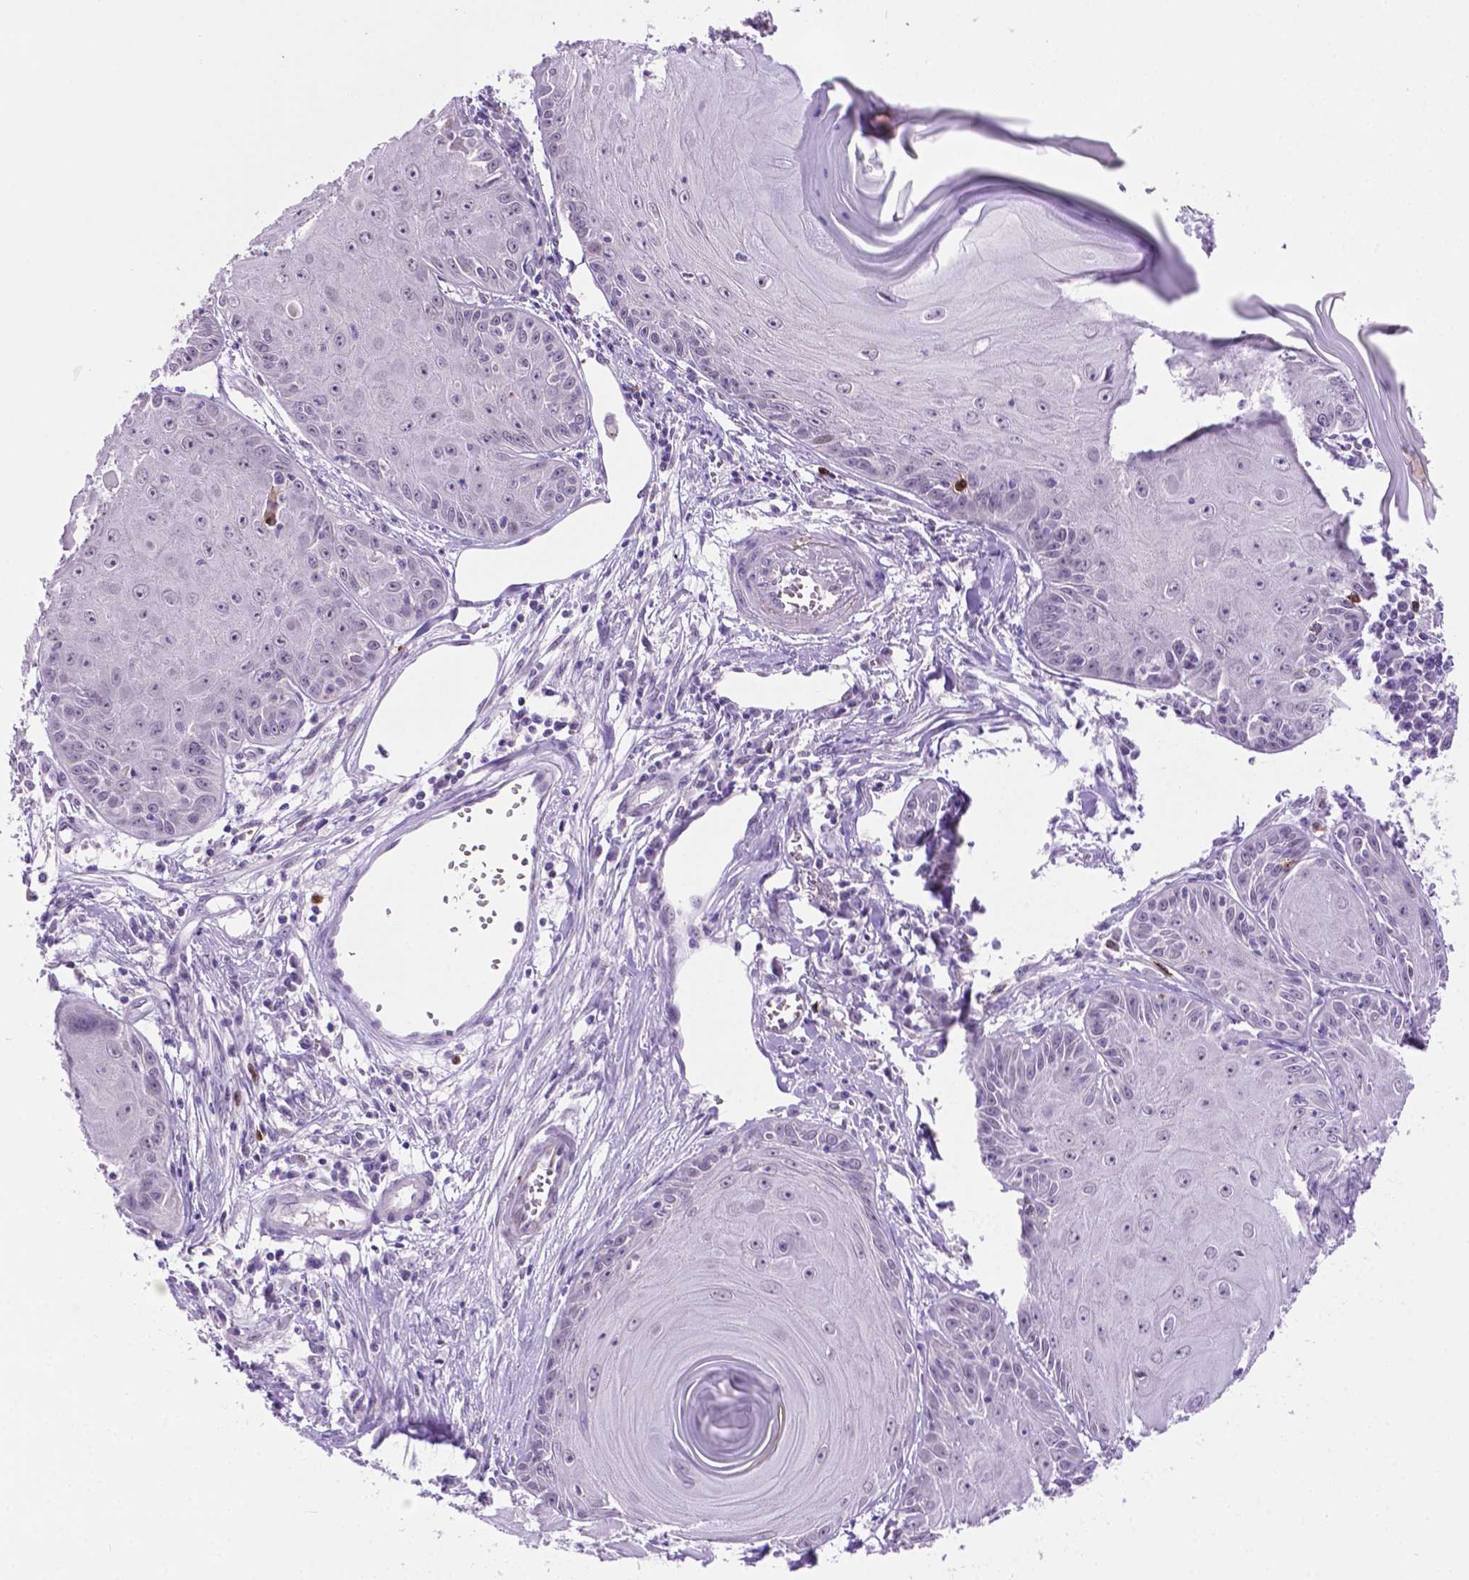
{"staining": {"intensity": "negative", "quantity": "none", "location": "none"}, "tissue": "skin cancer", "cell_type": "Tumor cells", "image_type": "cancer", "snomed": [{"axis": "morphology", "description": "Squamous cell carcinoma, NOS"}, {"axis": "topography", "description": "Skin"}, {"axis": "topography", "description": "Vulva"}], "caption": "Tumor cells are negative for protein expression in human squamous cell carcinoma (skin). Brightfield microscopy of IHC stained with DAB (brown) and hematoxylin (blue), captured at high magnification.", "gene": "MMP27", "patient": {"sex": "female", "age": 85}}